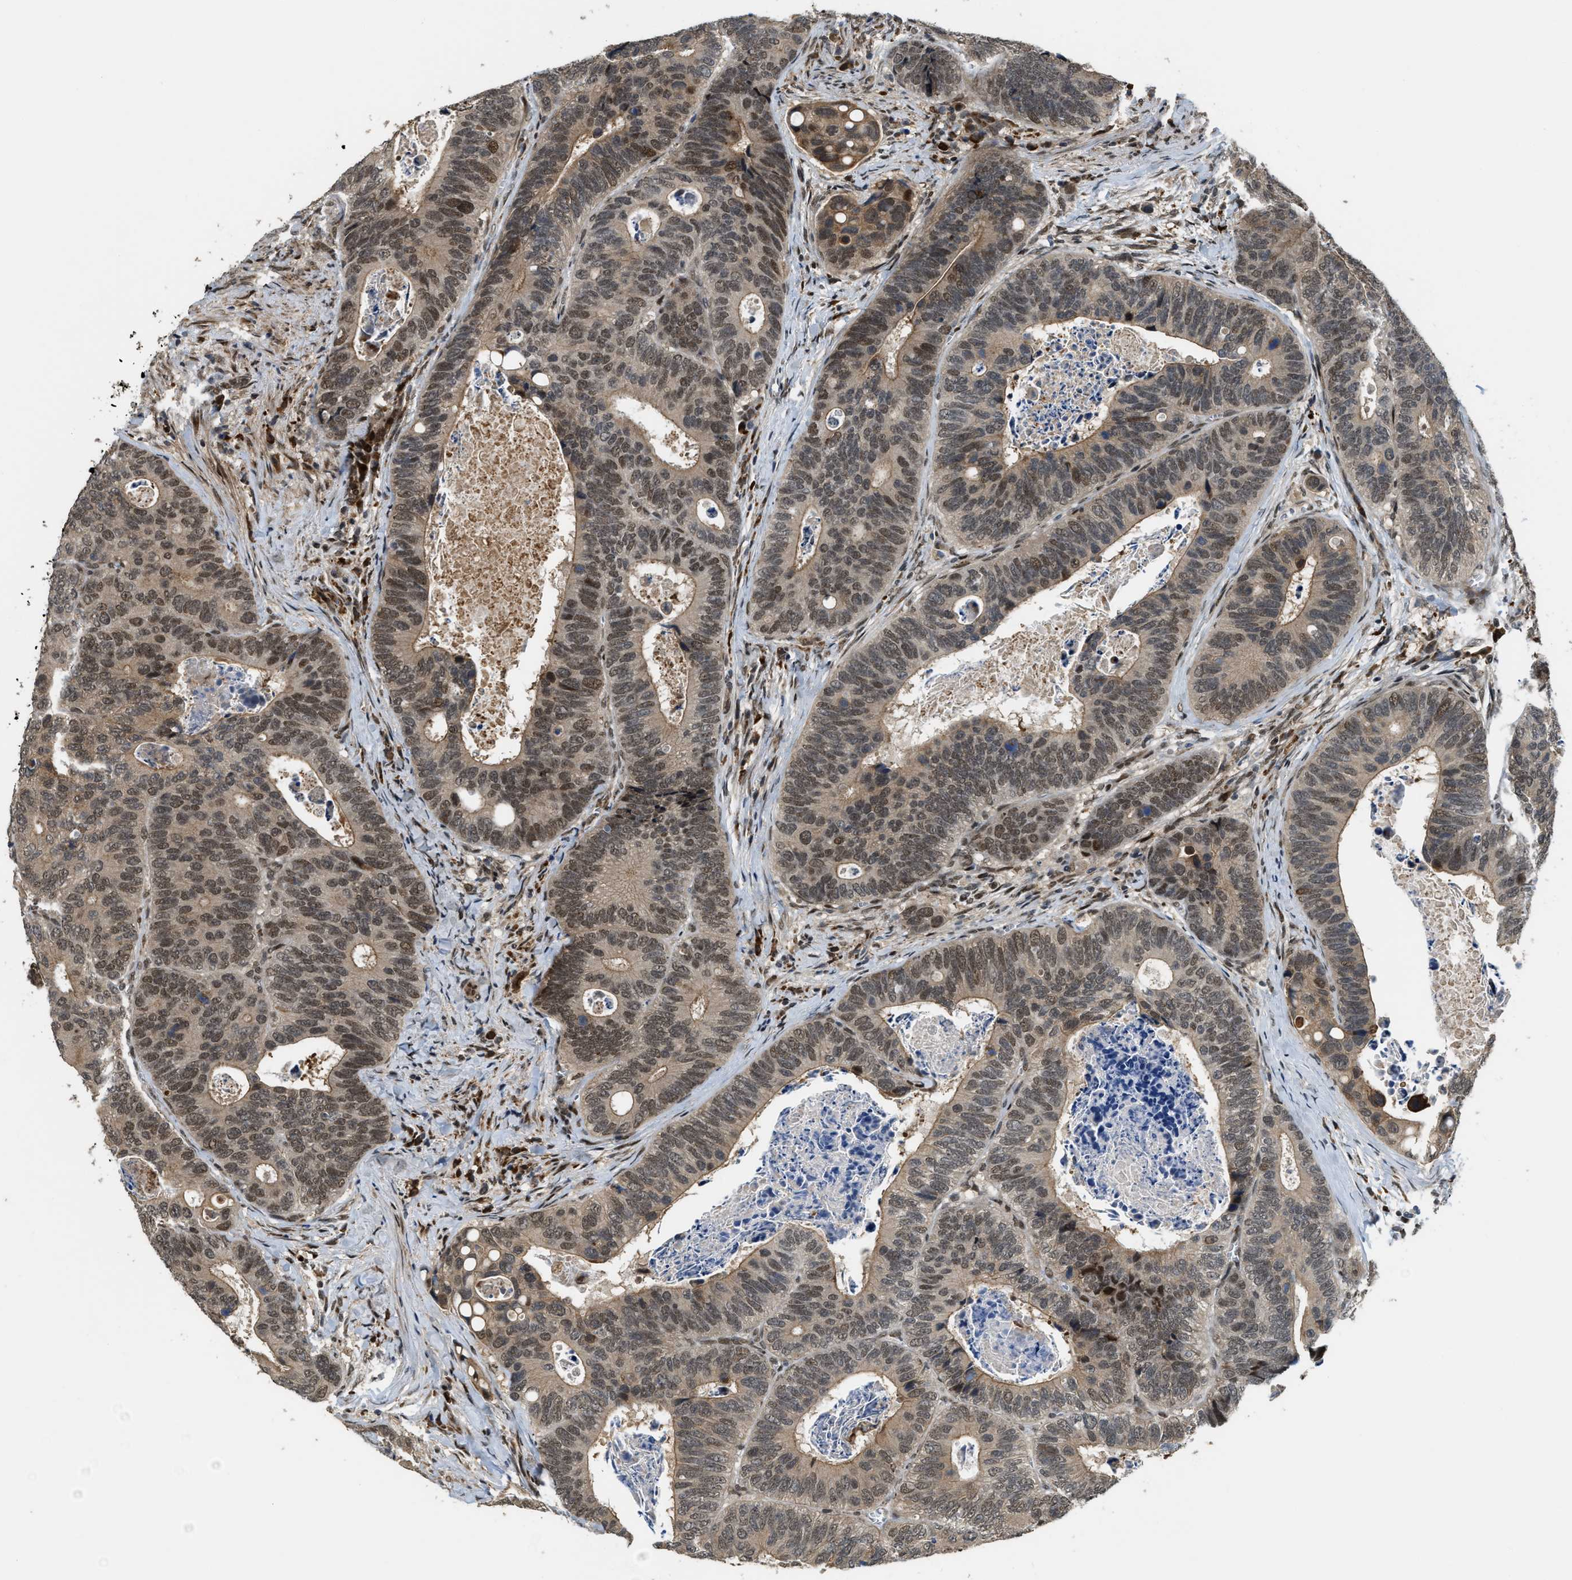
{"staining": {"intensity": "weak", "quantity": ">75%", "location": "cytoplasmic/membranous,nuclear"}, "tissue": "colorectal cancer", "cell_type": "Tumor cells", "image_type": "cancer", "snomed": [{"axis": "morphology", "description": "Inflammation, NOS"}, {"axis": "morphology", "description": "Adenocarcinoma, NOS"}, {"axis": "topography", "description": "Colon"}], "caption": "Protein staining by IHC demonstrates weak cytoplasmic/membranous and nuclear positivity in approximately >75% of tumor cells in colorectal adenocarcinoma. (Stains: DAB in brown, nuclei in blue, Microscopy: brightfield microscopy at high magnification).", "gene": "SERTAD2", "patient": {"sex": "male", "age": 72}}